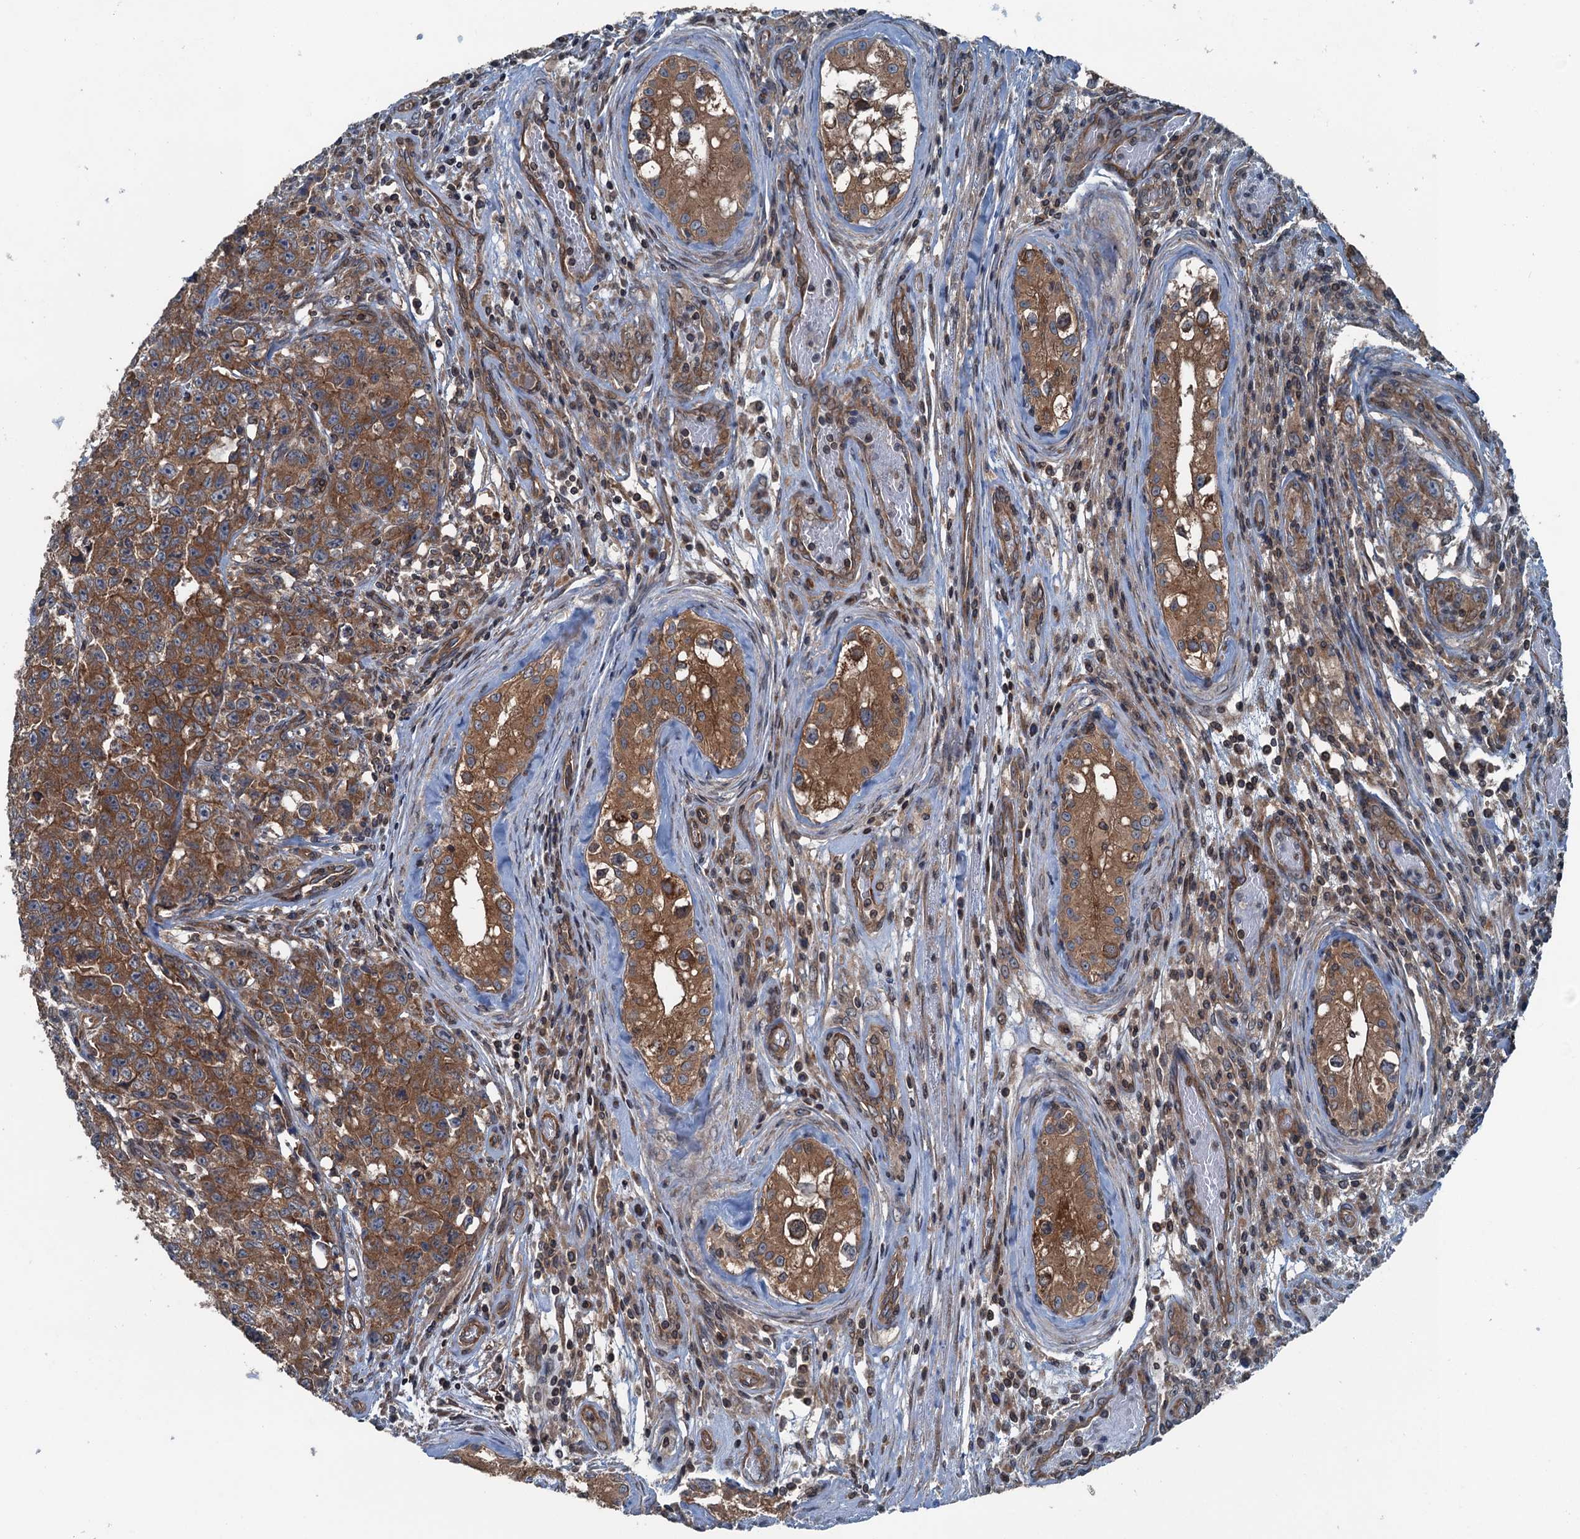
{"staining": {"intensity": "strong", "quantity": ">75%", "location": "cytoplasmic/membranous"}, "tissue": "testis cancer", "cell_type": "Tumor cells", "image_type": "cancer", "snomed": [{"axis": "morphology", "description": "Carcinoma, Embryonal, NOS"}, {"axis": "topography", "description": "Testis"}], "caption": "Immunohistochemistry (IHC) (DAB) staining of human testis cancer (embryonal carcinoma) demonstrates strong cytoplasmic/membranous protein positivity in approximately >75% of tumor cells.", "gene": "TRAPPC8", "patient": {"sex": "male", "age": 28}}